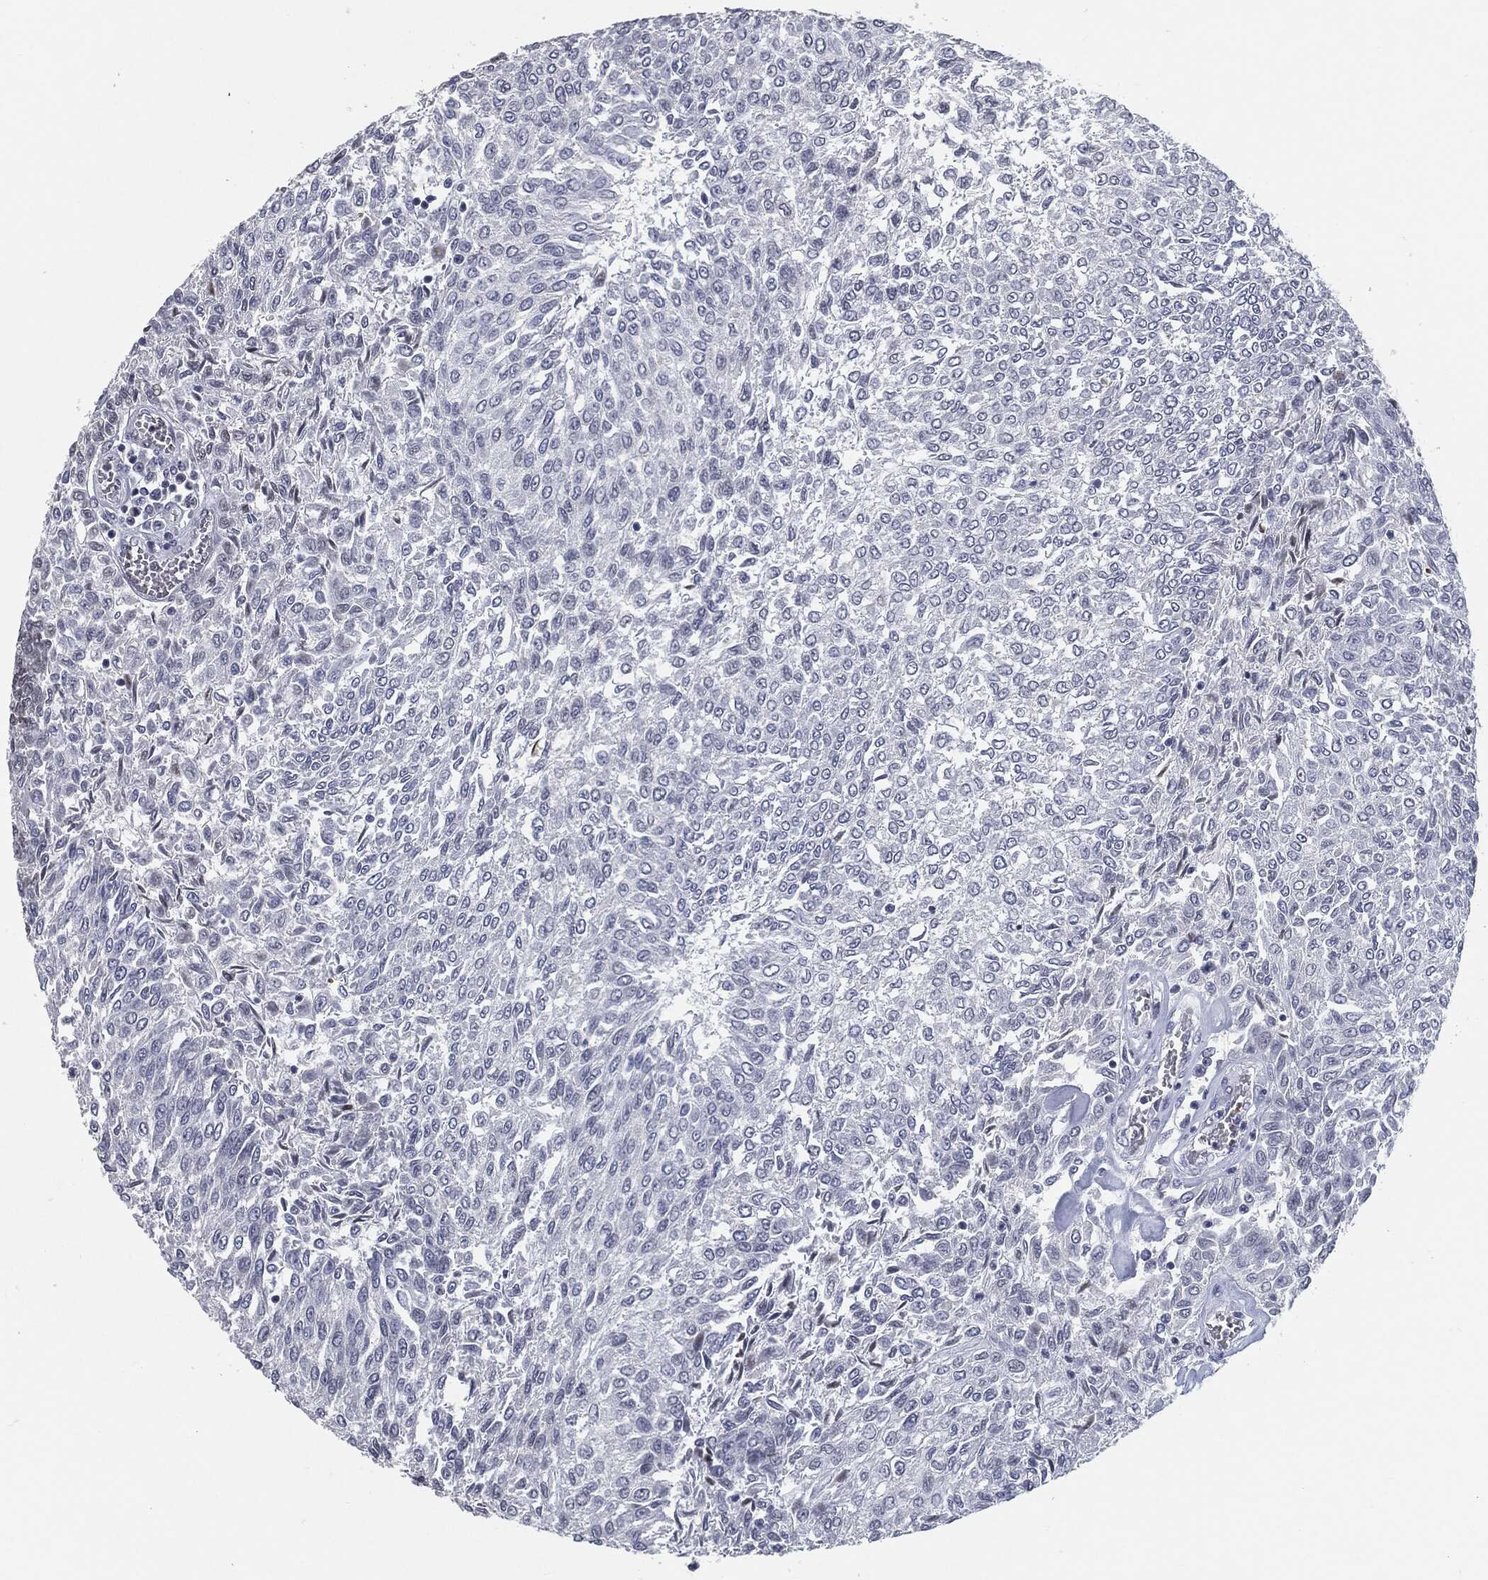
{"staining": {"intensity": "negative", "quantity": "none", "location": "none"}, "tissue": "urothelial cancer", "cell_type": "Tumor cells", "image_type": "cancer", "snomed": [{"axis": "morphology", "description": "Urothelial carcinoma, Low grade"}, {"axis": "topography", "description": "Urinary bladder"}], "caption": "This is an immunohistochemistry (IHC) photomicrograph of human urothelial cancer. There is no positivity in tumor cells.", "gene": "ANXA1", "patient": {"sex": "male", "age": 78}}